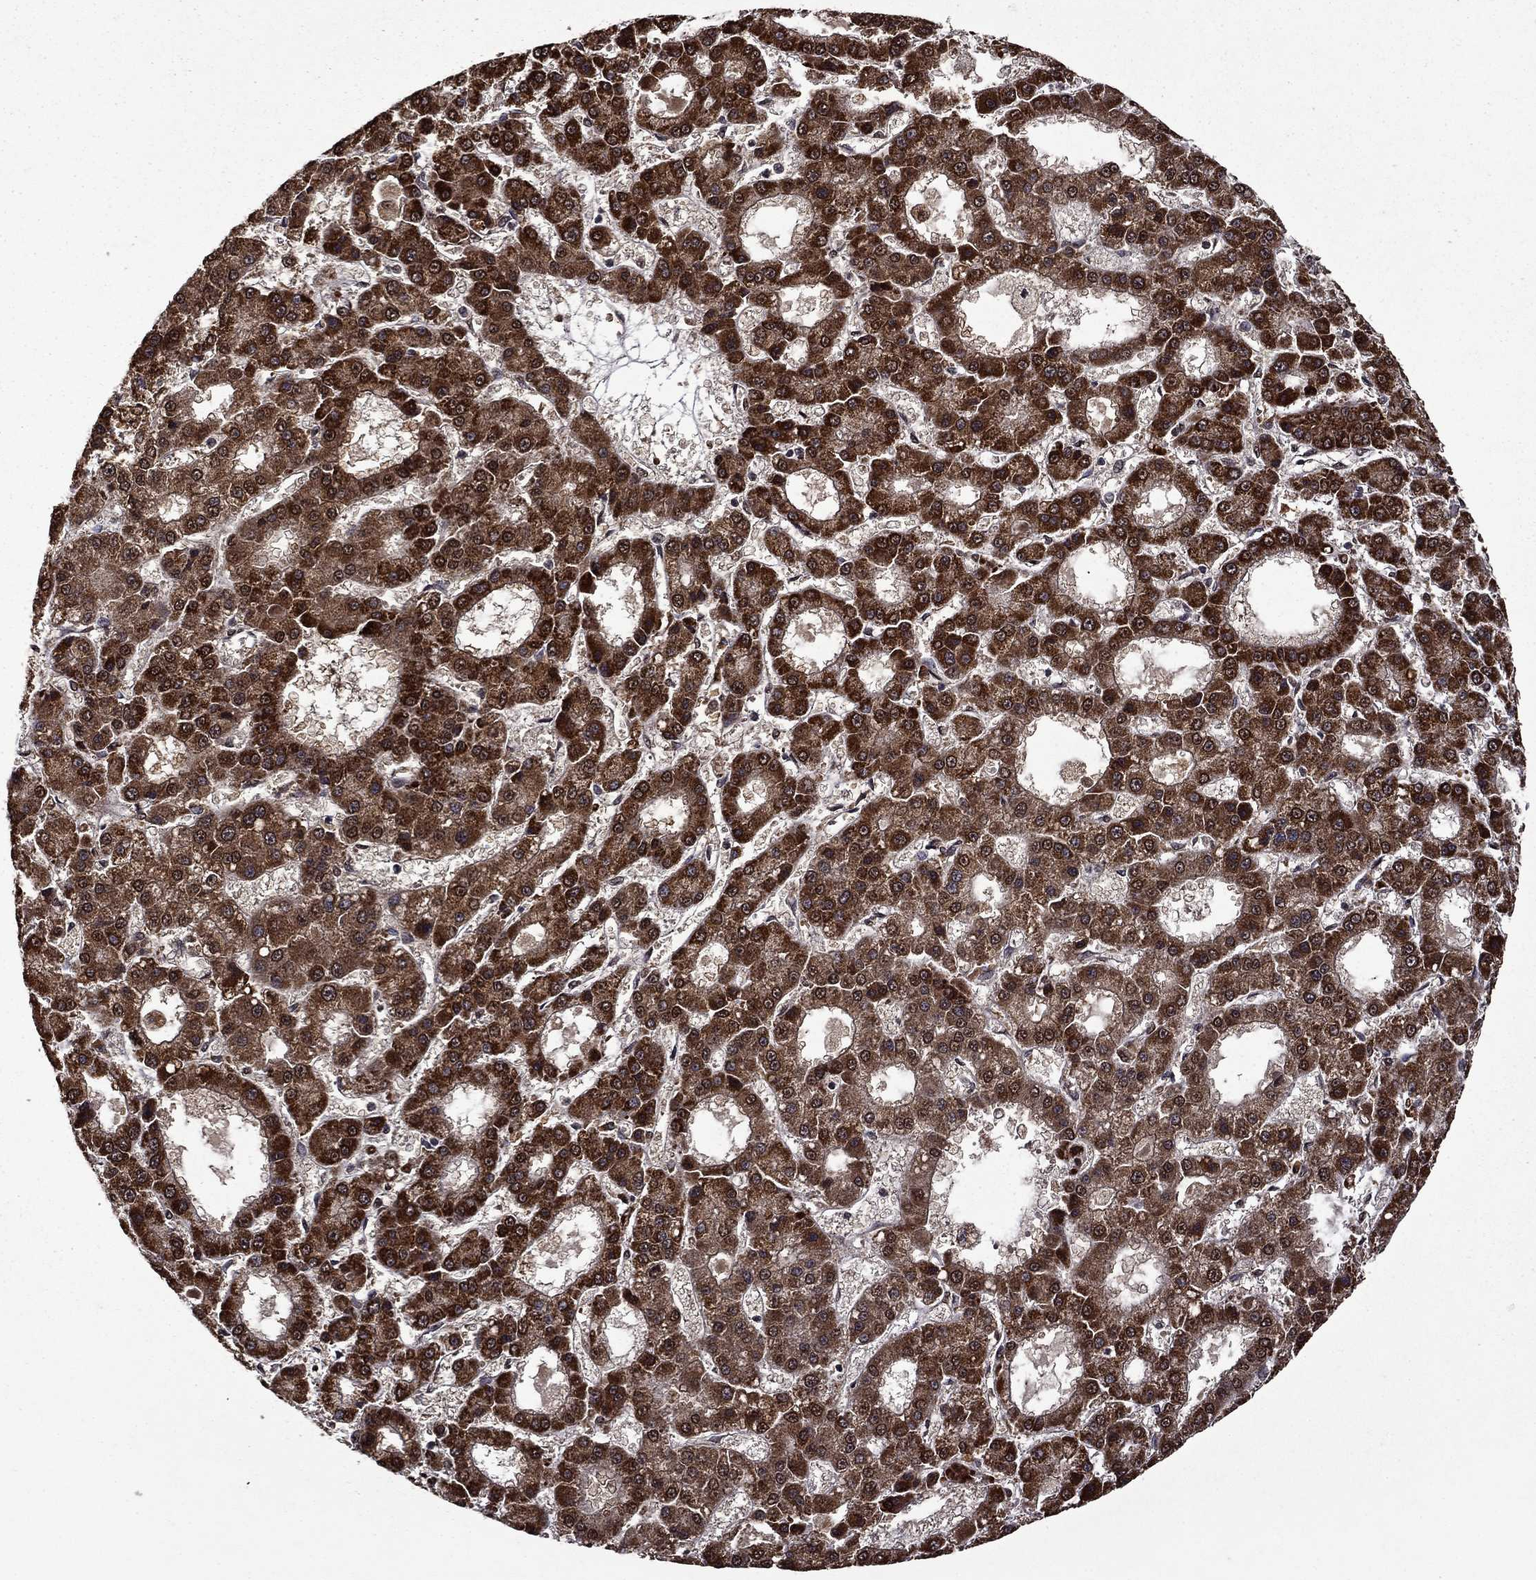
{"staining": {"intensity": "strong", "quantity": ">75%", "location": "cytoplasmic/membranous,nuclear"}, "tissue": "liver cancer", "cell_type": "Tumor cells", "image_type": "cancer", "snomed": [{"axis": "morphology", "description": "Carcinoma, Hepatocellular, NOS"}, {"axis": "topography", "description": "Liver"}], "caption": "Tumor cells demonstrate high levels of strong cytoplasmic/membranous and nuclear expression in about >75% of cells in human liver cancer (hepatocellular carcinoma). Nuclei are stained in blue.", "gene": "ITM2B", "patient": {"sex": "male", "age": 70}}